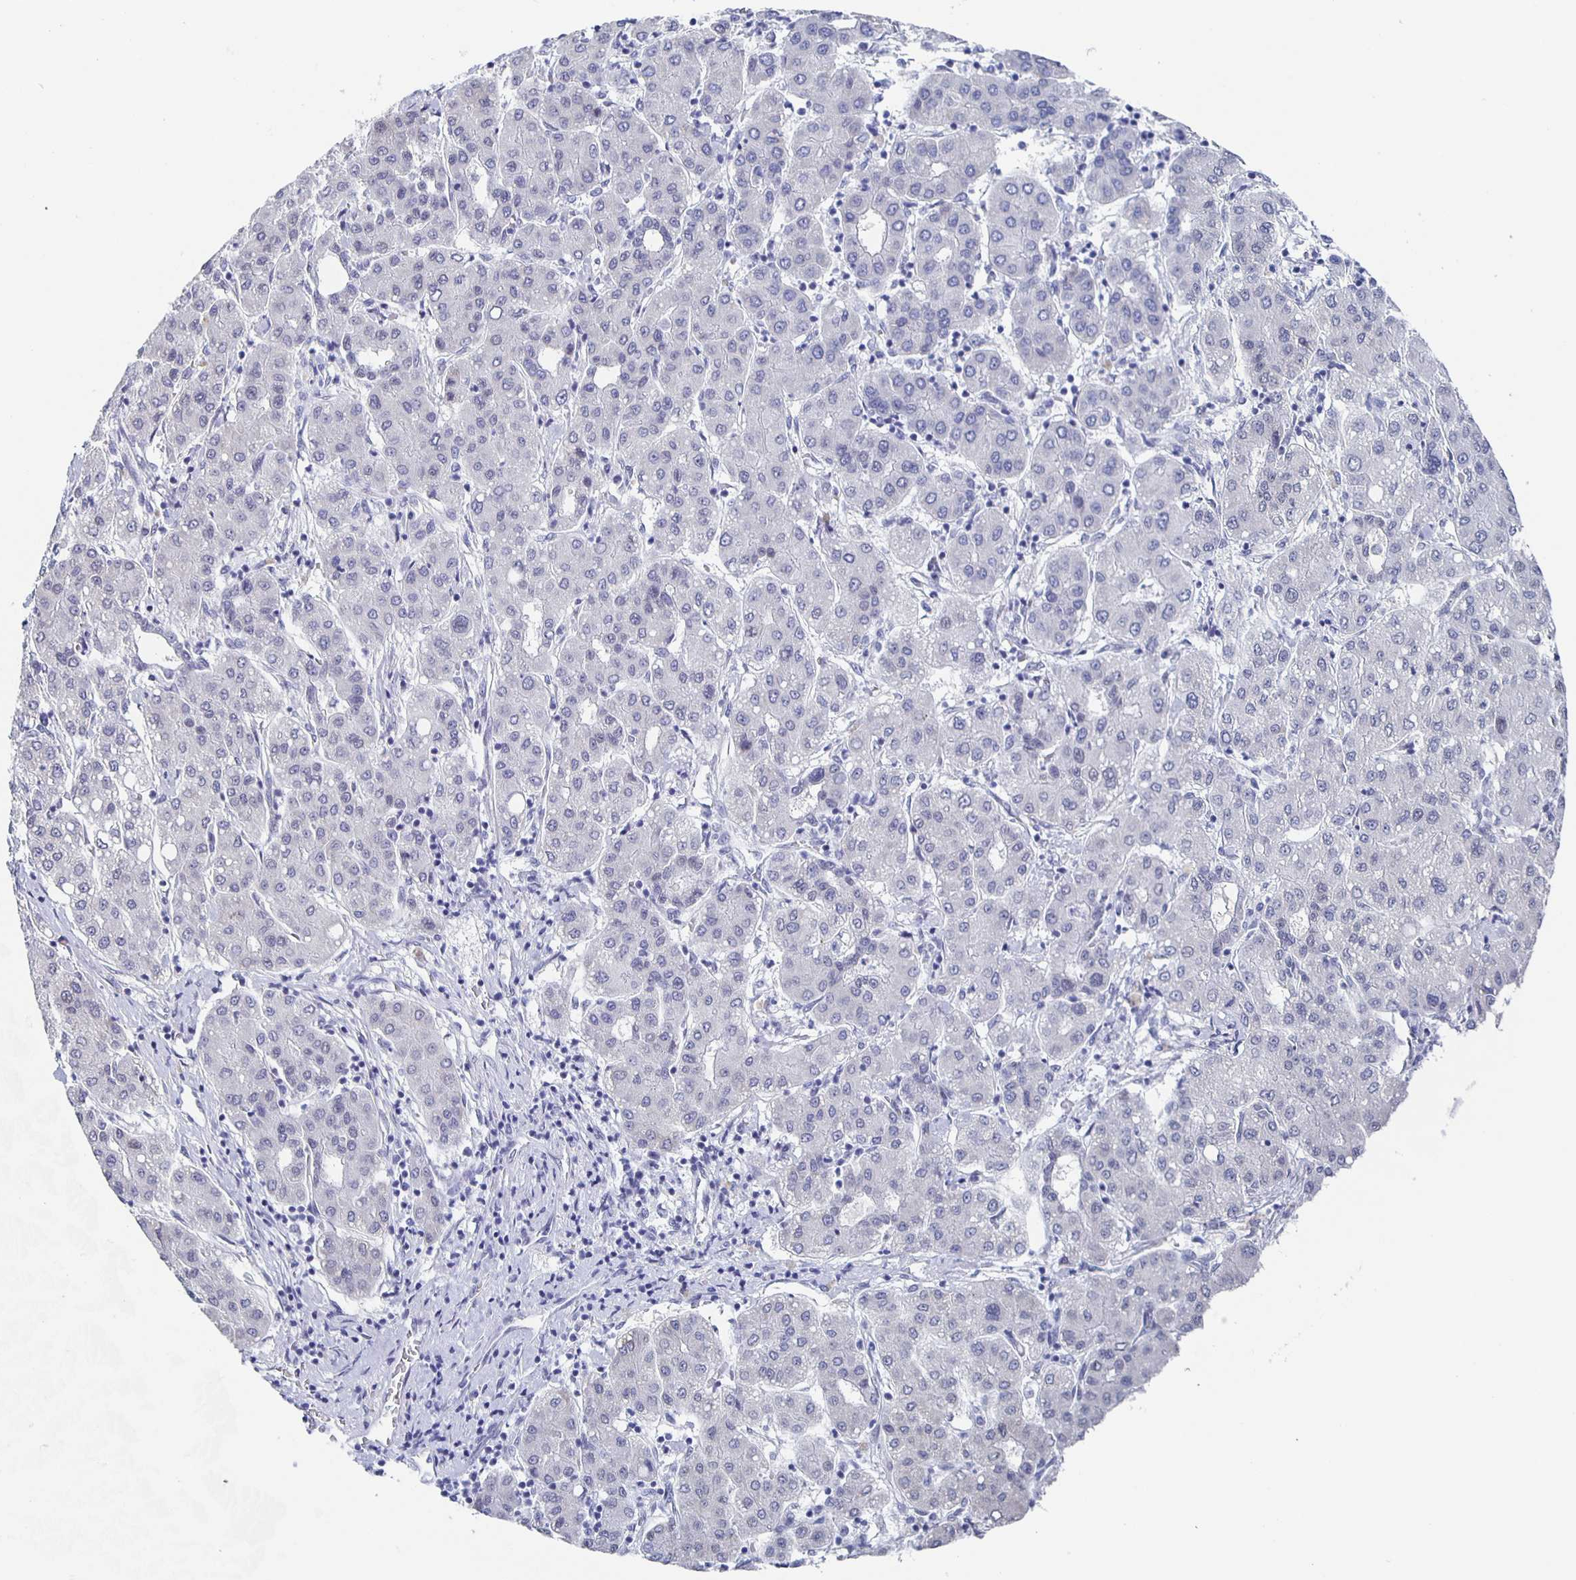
{"staining": {"intensity": "negative", "quantity": "none", "location": "none"}, "tissue": "liver cancer", "cell_type": "Tumor cells", "image_type": "cancer", "snomed": [{"axis": "morphology", "description": "Carcinoma, Hepatocellular, NOS"}, {"axis": "topography", "description": "Liver"}], "caption": "Tumor cells are negative for protein expression in human liver cancer (hepatocellular carcinoma).", "gene": "CCDC17", "patient": {"sex": "male", "age": 65}}